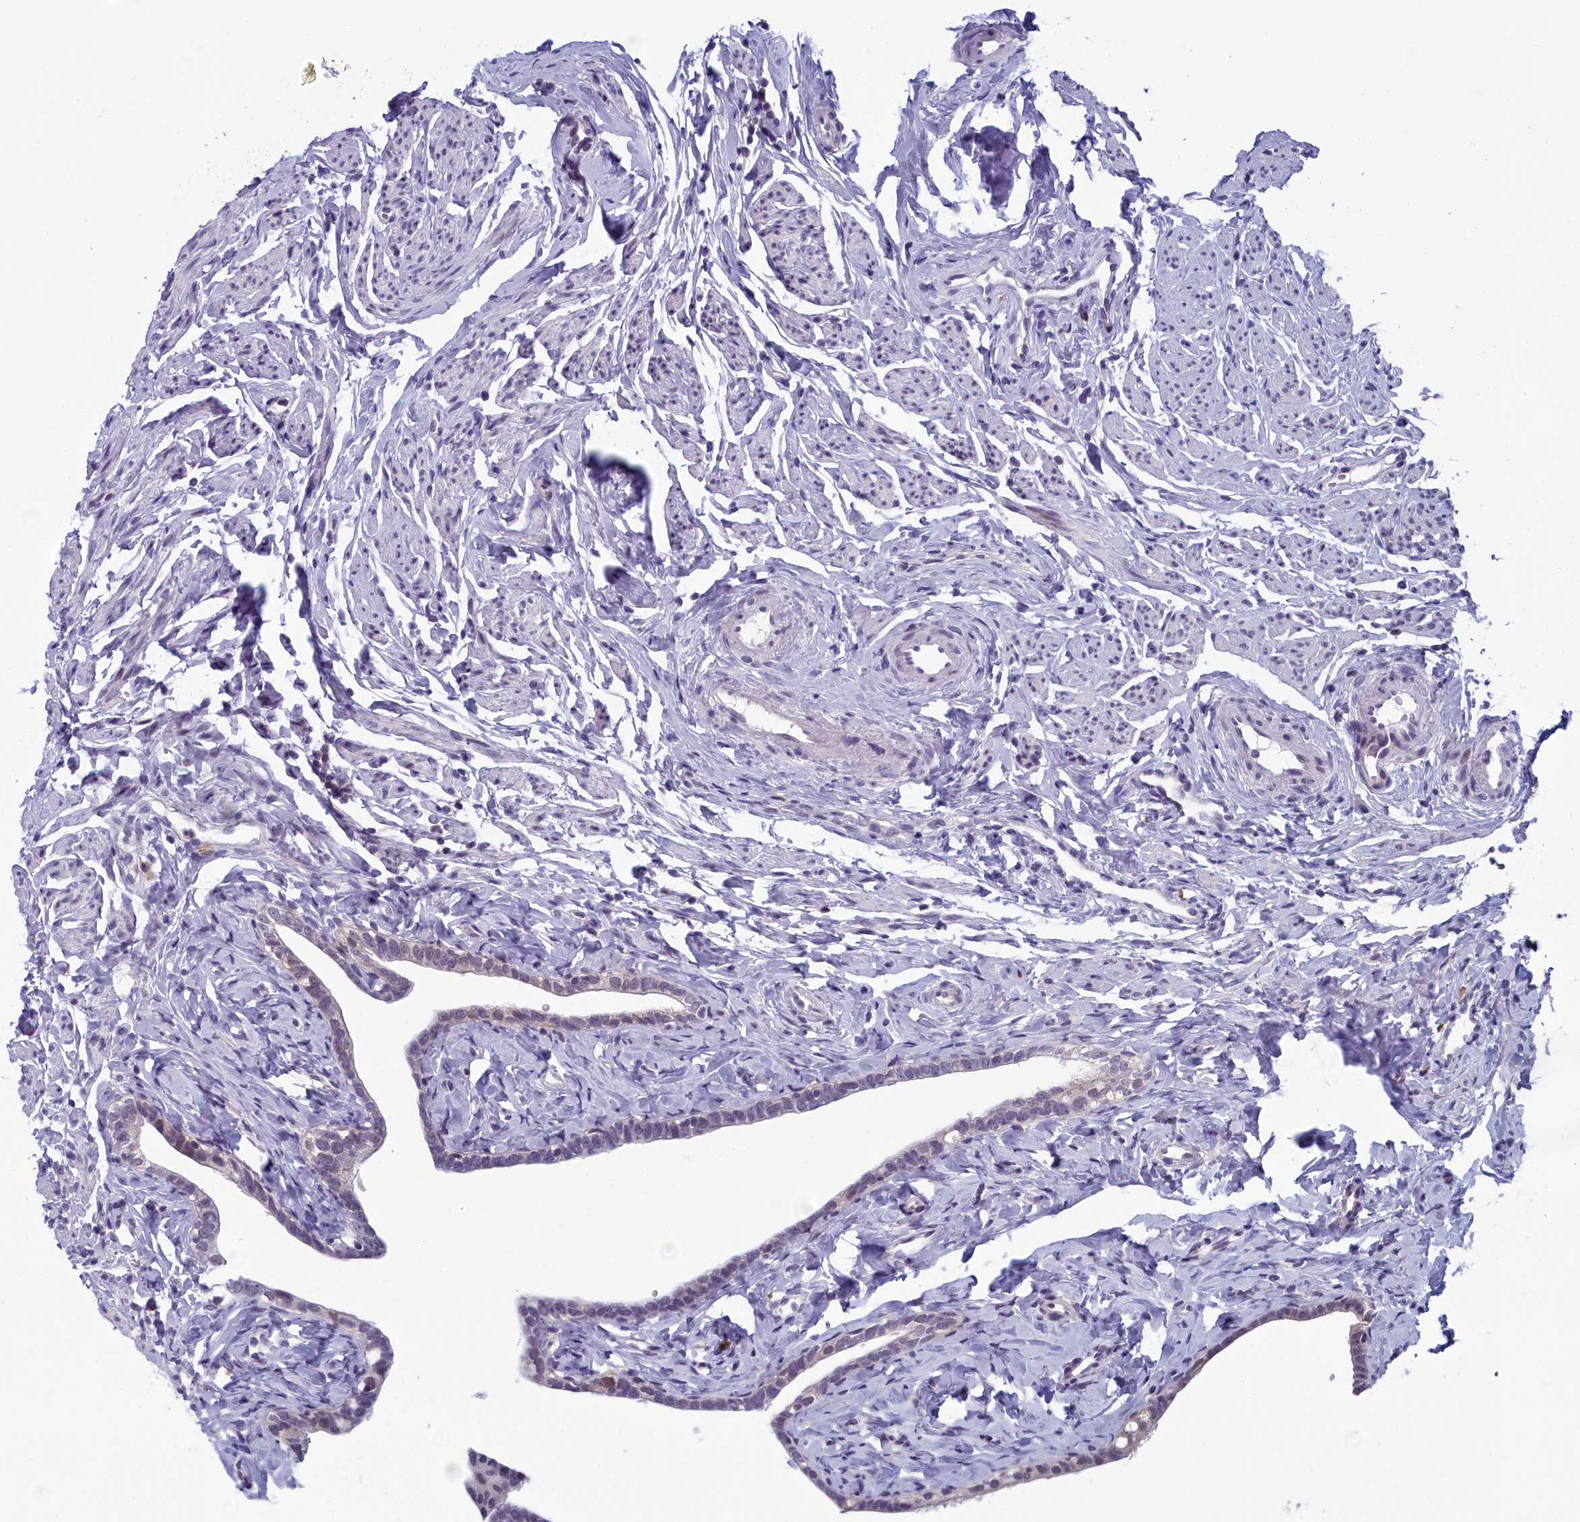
{"staining": {"intensity": "weak", "quantity": "<25%", "location": "cytoplasmic/membranous,nuclear"}, "tissue": "fallopian tube", "cell_type": "Glandular cells", "image_type": "normal", "snomed": [{"axis": "morphology", "description": "Normal tissue, NOS"}, {"axis": "topography", "description": "Fallopian tube"}], "caption": "The micrograph displays no significant expression in glandular cells of fallopian tube.", "gene": "CNEP1R1", "patient": {"sex": "female", "age": 66}}